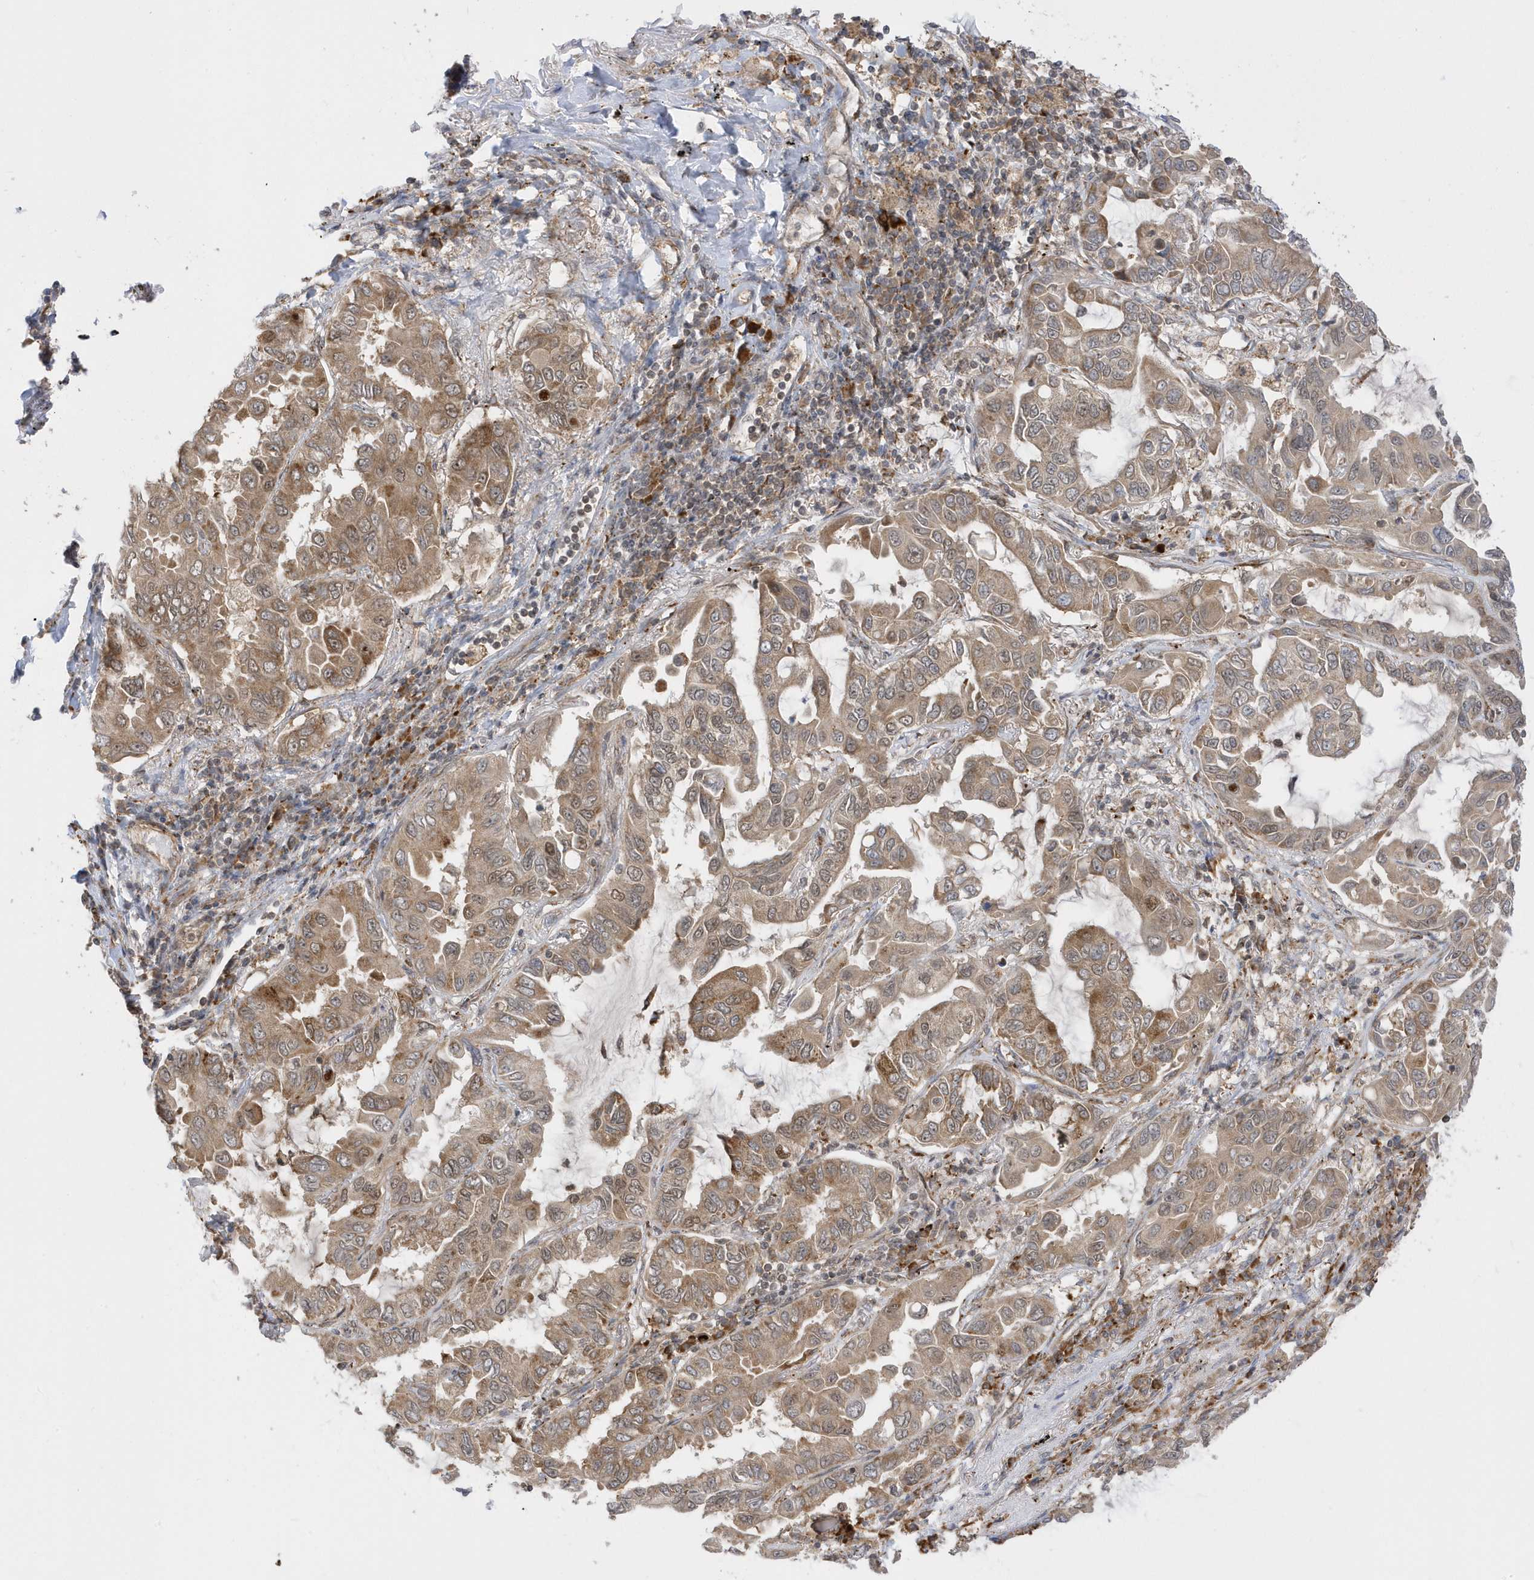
{"staining": {"intensity": "moderate", "quantity": ">75%", "location": "cytoplasmic/membranous"}, "tissue": "lung cancer", "cell_type": "Tumor cells", "image_type": "cancer", "snomed": [{"axis": "morphology", "description": "Adenocarcinoma, NOS"}, {"axis": "topography", "description": "Lung"}], "caption": "Human lung cancer stained with a protein marker reveals moderate staining in tumor cells.", "gene": "METTL21A", "patient": {"sex": "male", "age": 64}}